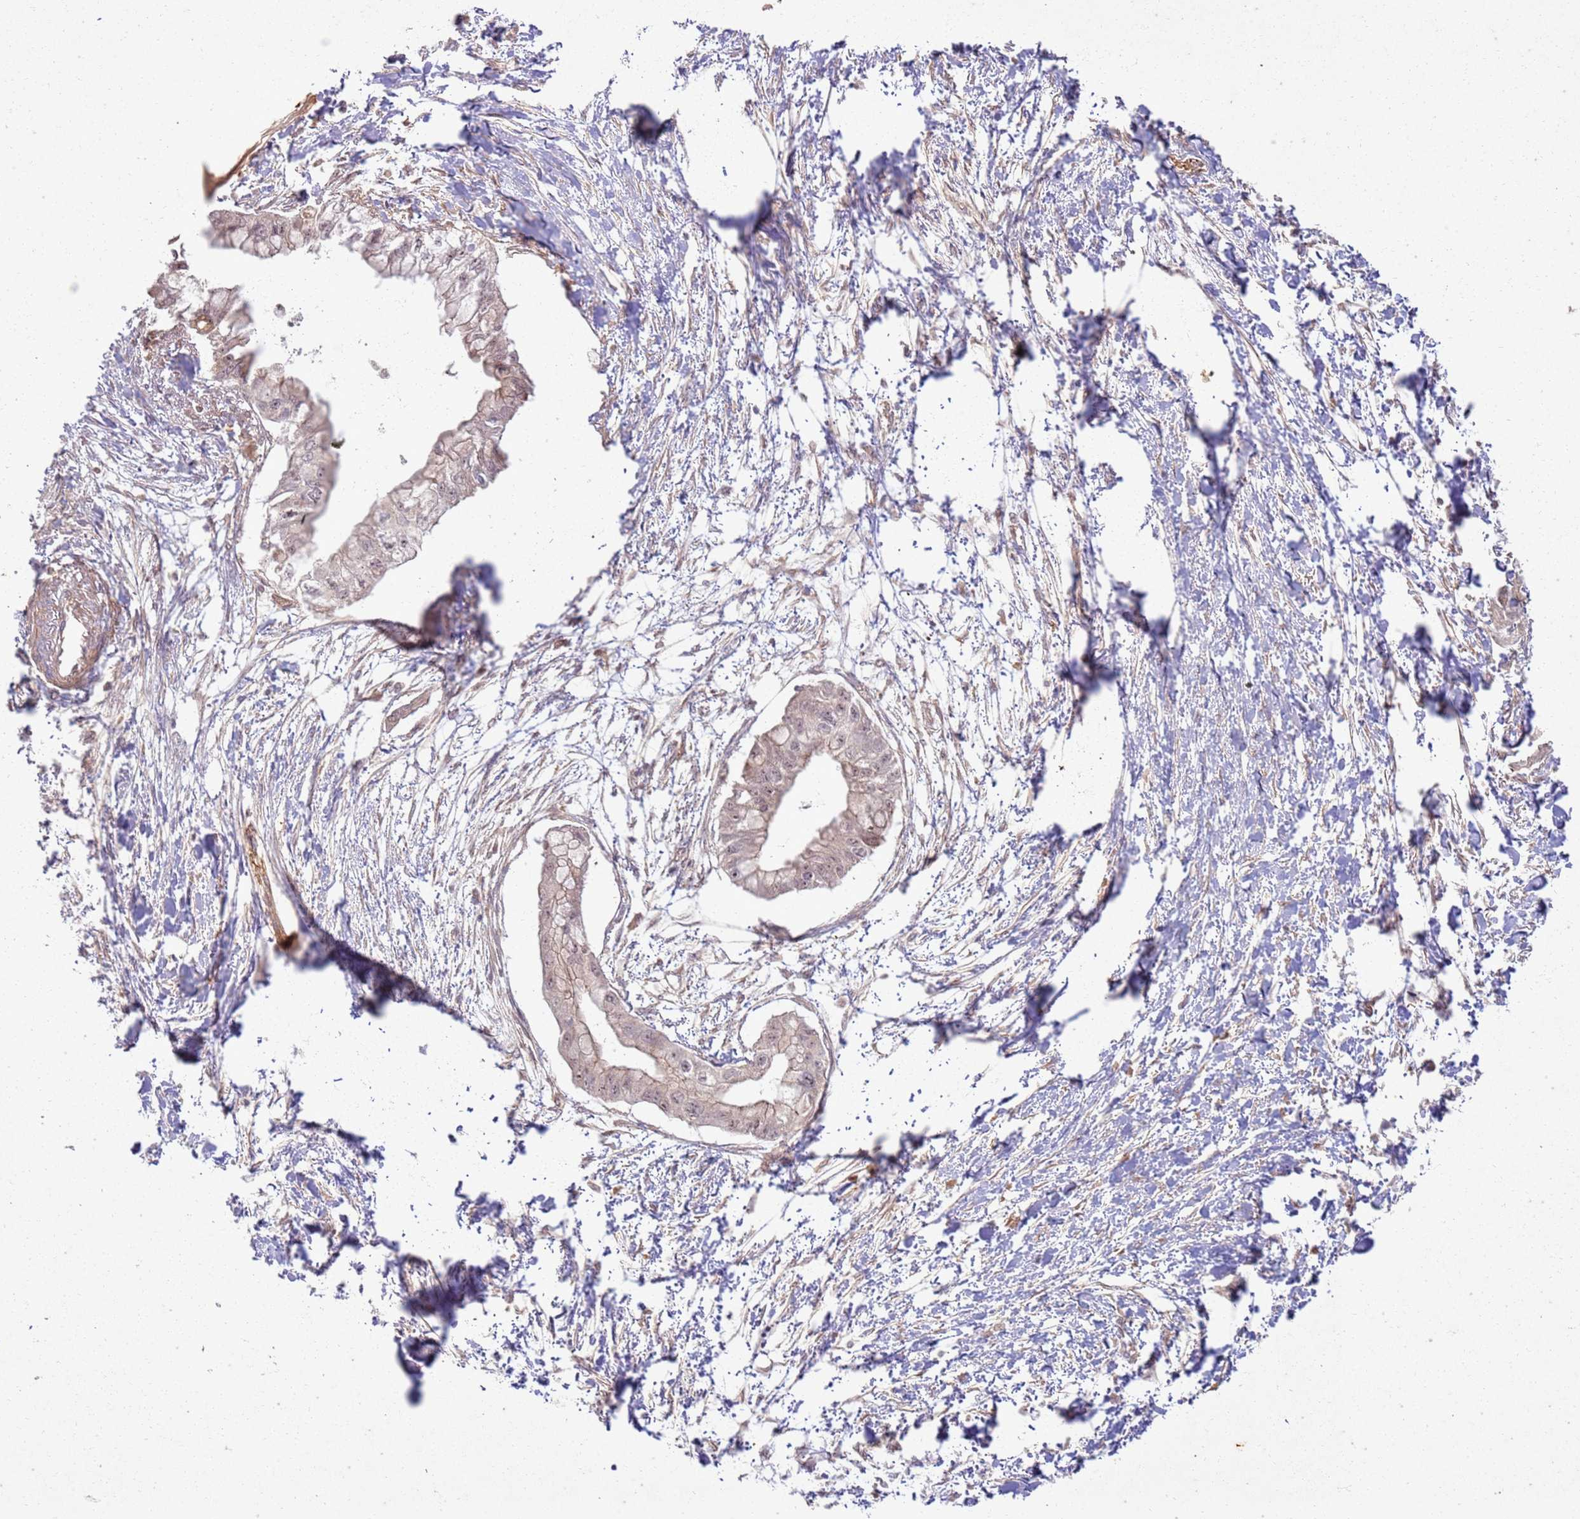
{"staining": {"intensity": "weak", "quantity": "<25%", "location": "cytoplasmic/membranous,nuclear"}, "tissue": "pancreatic cancer", "cell_type": "Tumor cells", "image_type": "cancer", "snomed": [{"axis": "morphology", "description": "Adenocarcinoma, NOS"}, {"axis": "topography", "description": "Pancreas"}], "caption": "Immunohistochemistry photomicrograph of neoplastic tissue: human adenocarcinoma (pancreatic) stained with DAB displays no significant protein expression in tumor cells.", "gene": "ZNF623", "patient": {"sex": "male", "age": 48}}